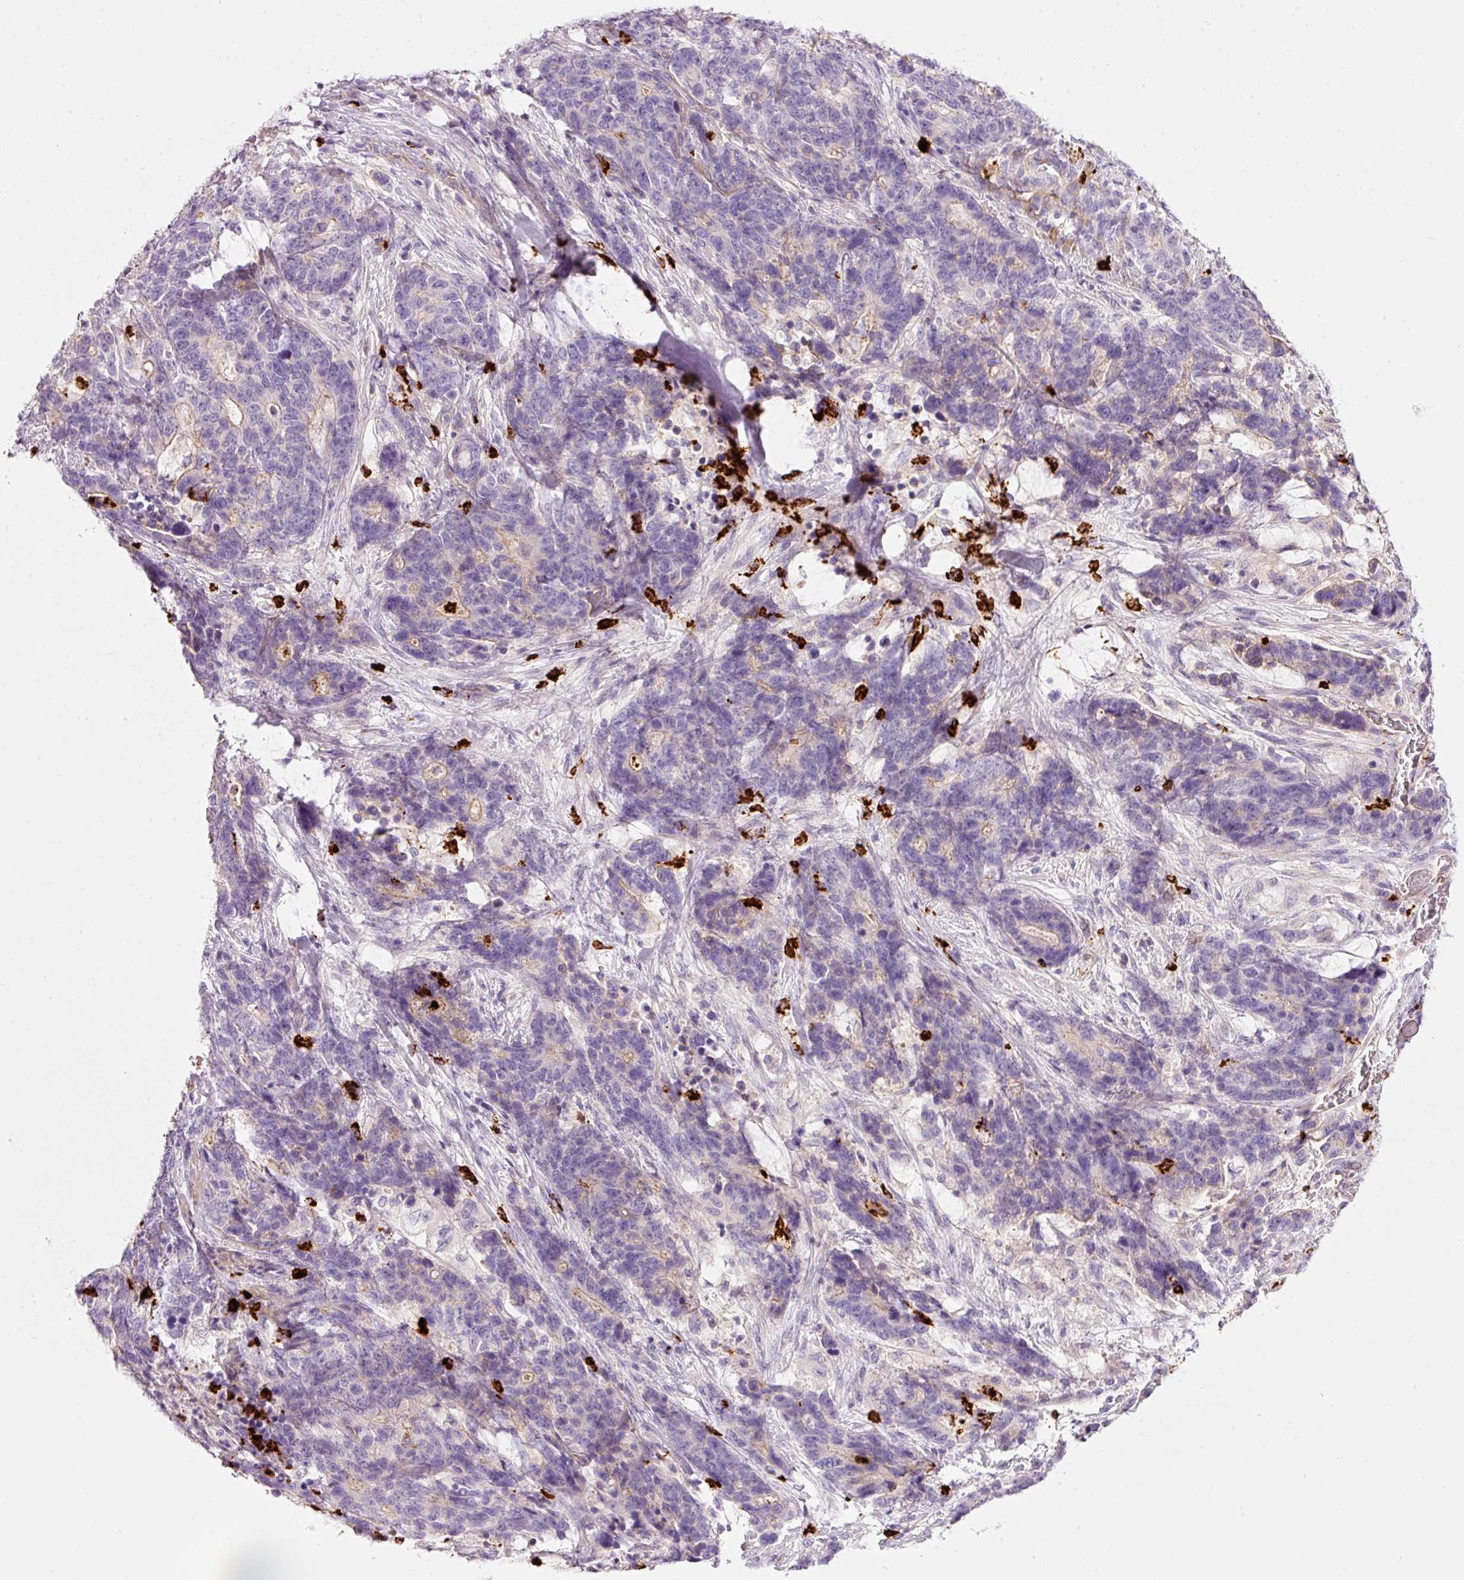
{"staining": {"intensity": "negative", "quantity": "none", "location": "none"}, "tissue": "stomach cancer", "cell_type": "Tumor cells", "image_type": "cancer", "snomed": [{"axis": "morphology", "description": "Normal tissue, NOS"}, {"axis": "morphology", "description": "Adenocarcinoma, NOS"}, {"axis": "topography", "description": "Stomach"}], "caption": "DAB immunohistochemical staining of human adenocarcinoma (stomach) shows no significant positivity in tumor cells.", "gene": "MAP3K3", "patient": {"sex": "female", "age": 64}}